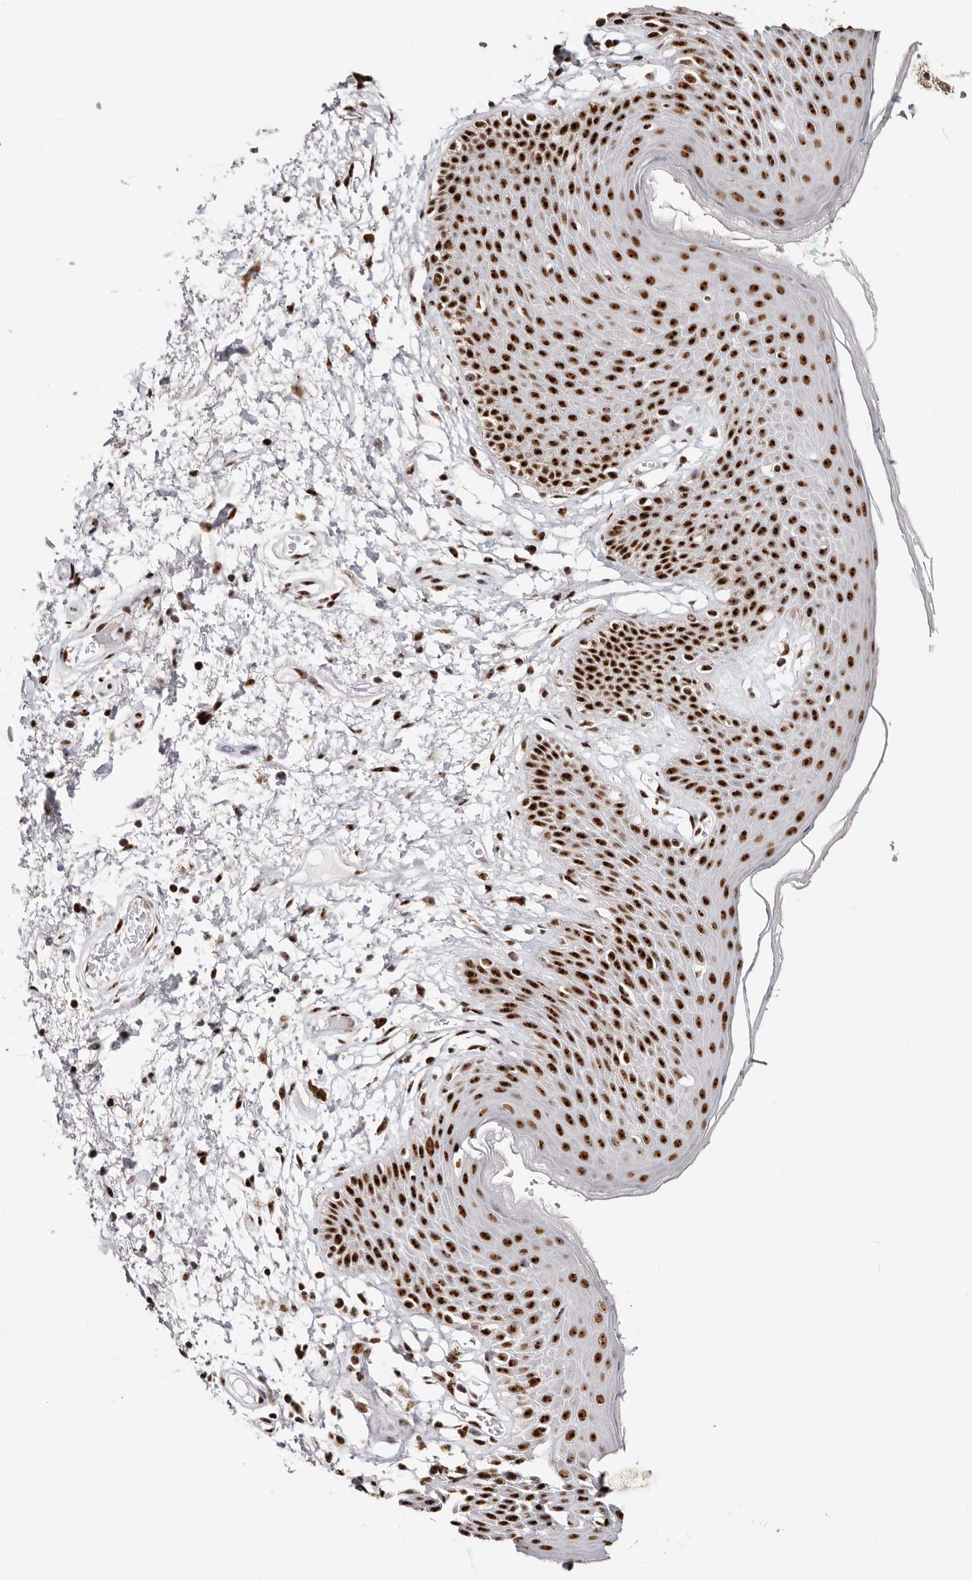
{"staining": {"intensity": "strong", "quantity": ">75%", "location": "nuclear"}, "tissue": "skin", "cell_type": "Epidermal cells", "image_type": "normal", "snomed": [{"axis": "morphology", "description": "Normal tissue, NOS"}, {"axis": "topography", "description": "Anal"}], "caption": "Strong nuclear protein staining is appreciated in about >75% of epidermal cells in skin. The protein of interest is shown in brown color, while the nuclei are stained blue.", "gene": "IQGAP3", "patient": {"sex": "male", "age": 74}}